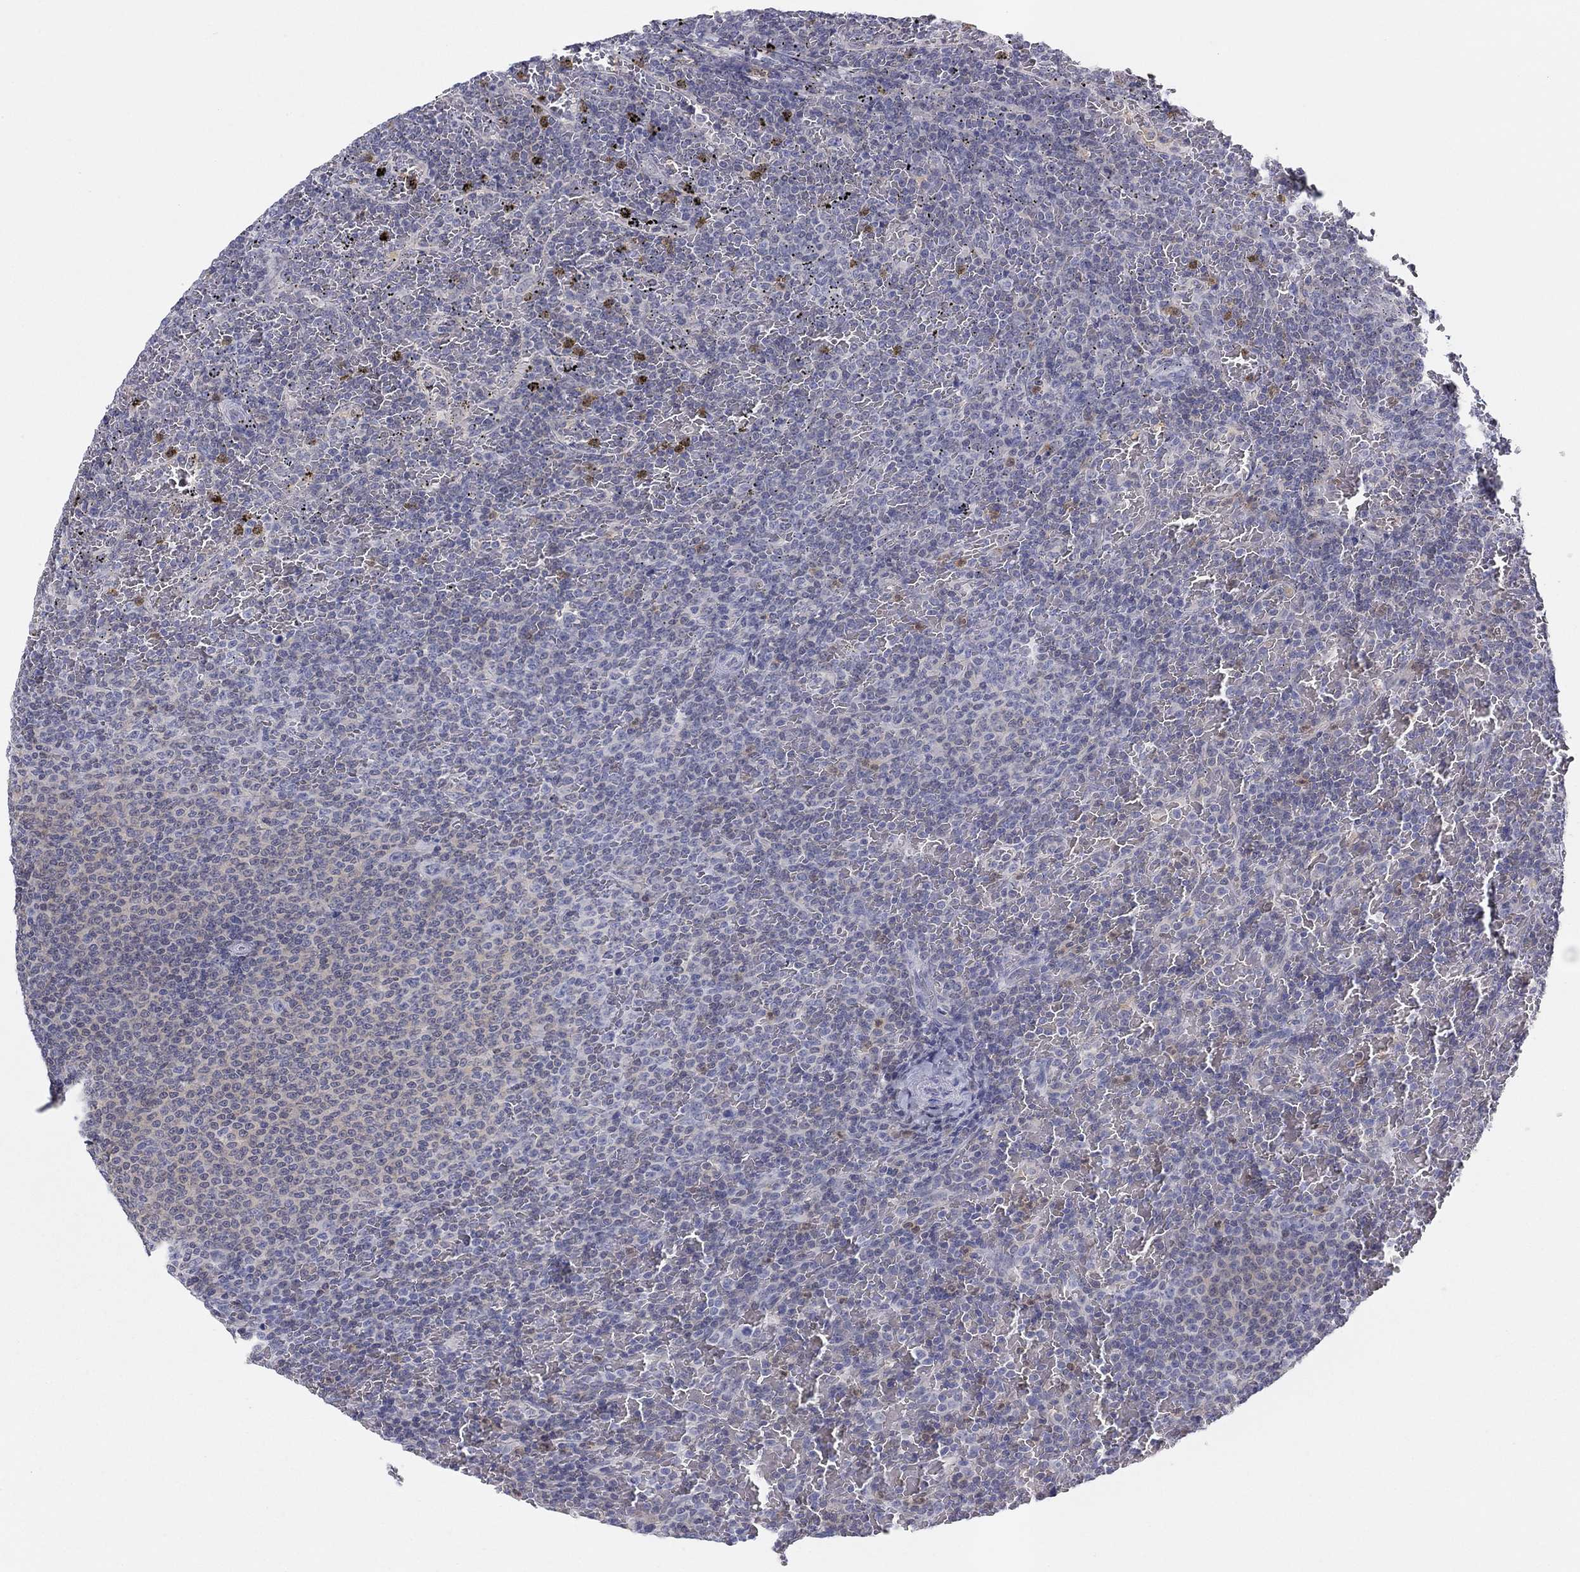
{"staining": {"intensity": "negative", "quantity": "none", "location": "none"}, "tissue": "lymphoma", "cell_type": "Tumor cells", "image_type": "cancer", "snomed": [{"axis": "morphology", "description": "Malignant lymphoma, non-Hodgkin's type, Low grade"}, {"axis": "topography", "description": "Spleen"}], "caption": "Immunohistochemistry photomicrograph of human lymphoma stained for a protein (brown), which exhibits no staining in tumor cells. (IHC, brightfield microscopy, high magnification).", "gene": "PDXK", "patient": {"sex": "female", "age": 77}}